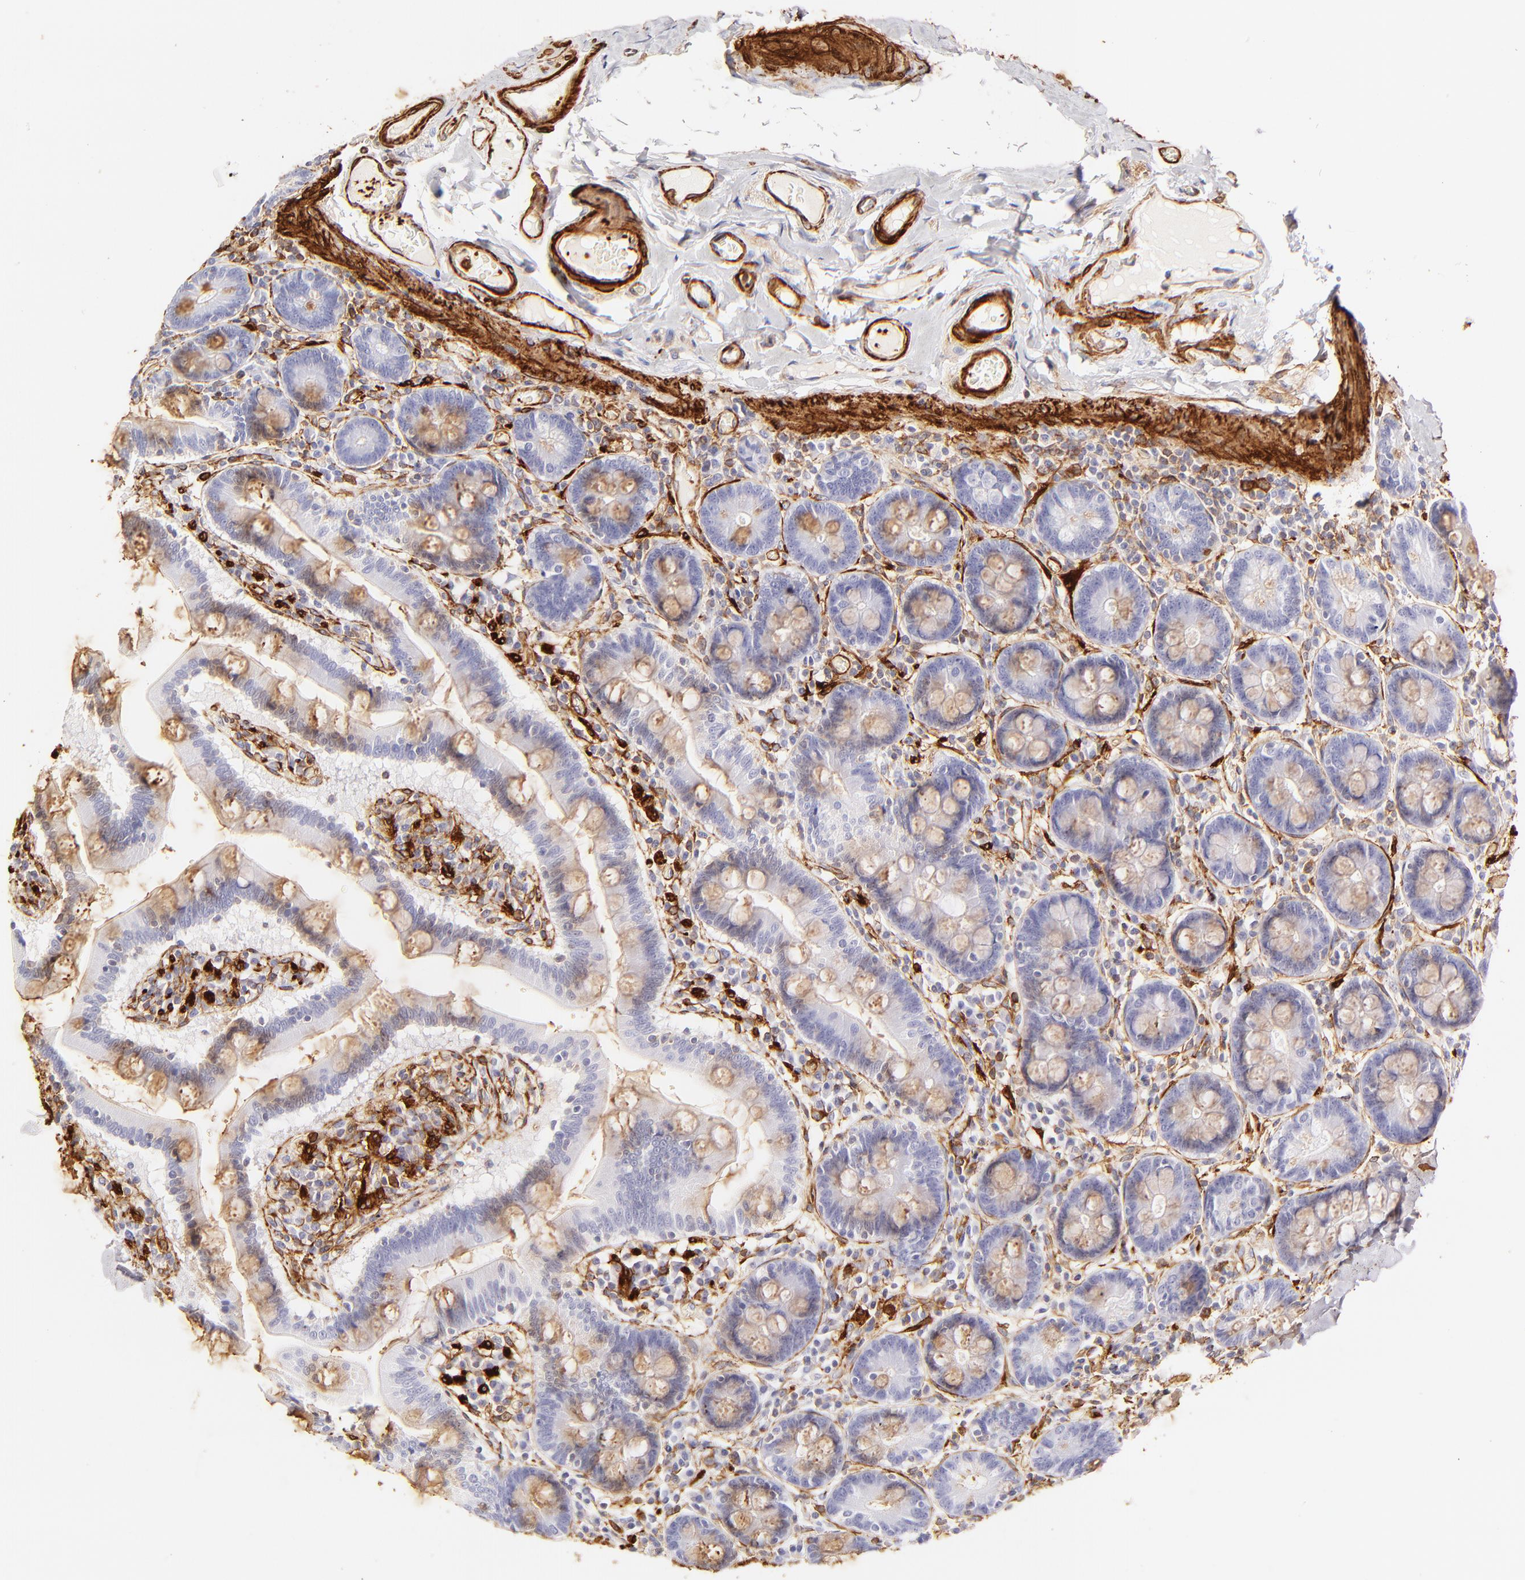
{"staining": {"intensity": "moderate", "quantity": "25%-75%", "location": "cytoplasmic/membranous"}, "tissue": "duodenum", "cell_type": "Glandular cells", "image_type": "normal", "snomed": [{"axis": "morphology", "description": "Normal tissue, NOS"}, {"axis": "topography", "description": "Duodenum"}], "caption": "Normal duodenum exhibits moderate cytoplasmic/membranous positivity in approximately 25%-75% of glandular cells.", "gene": "FLNA", "patient": {"sex": "male", "age": 66}}